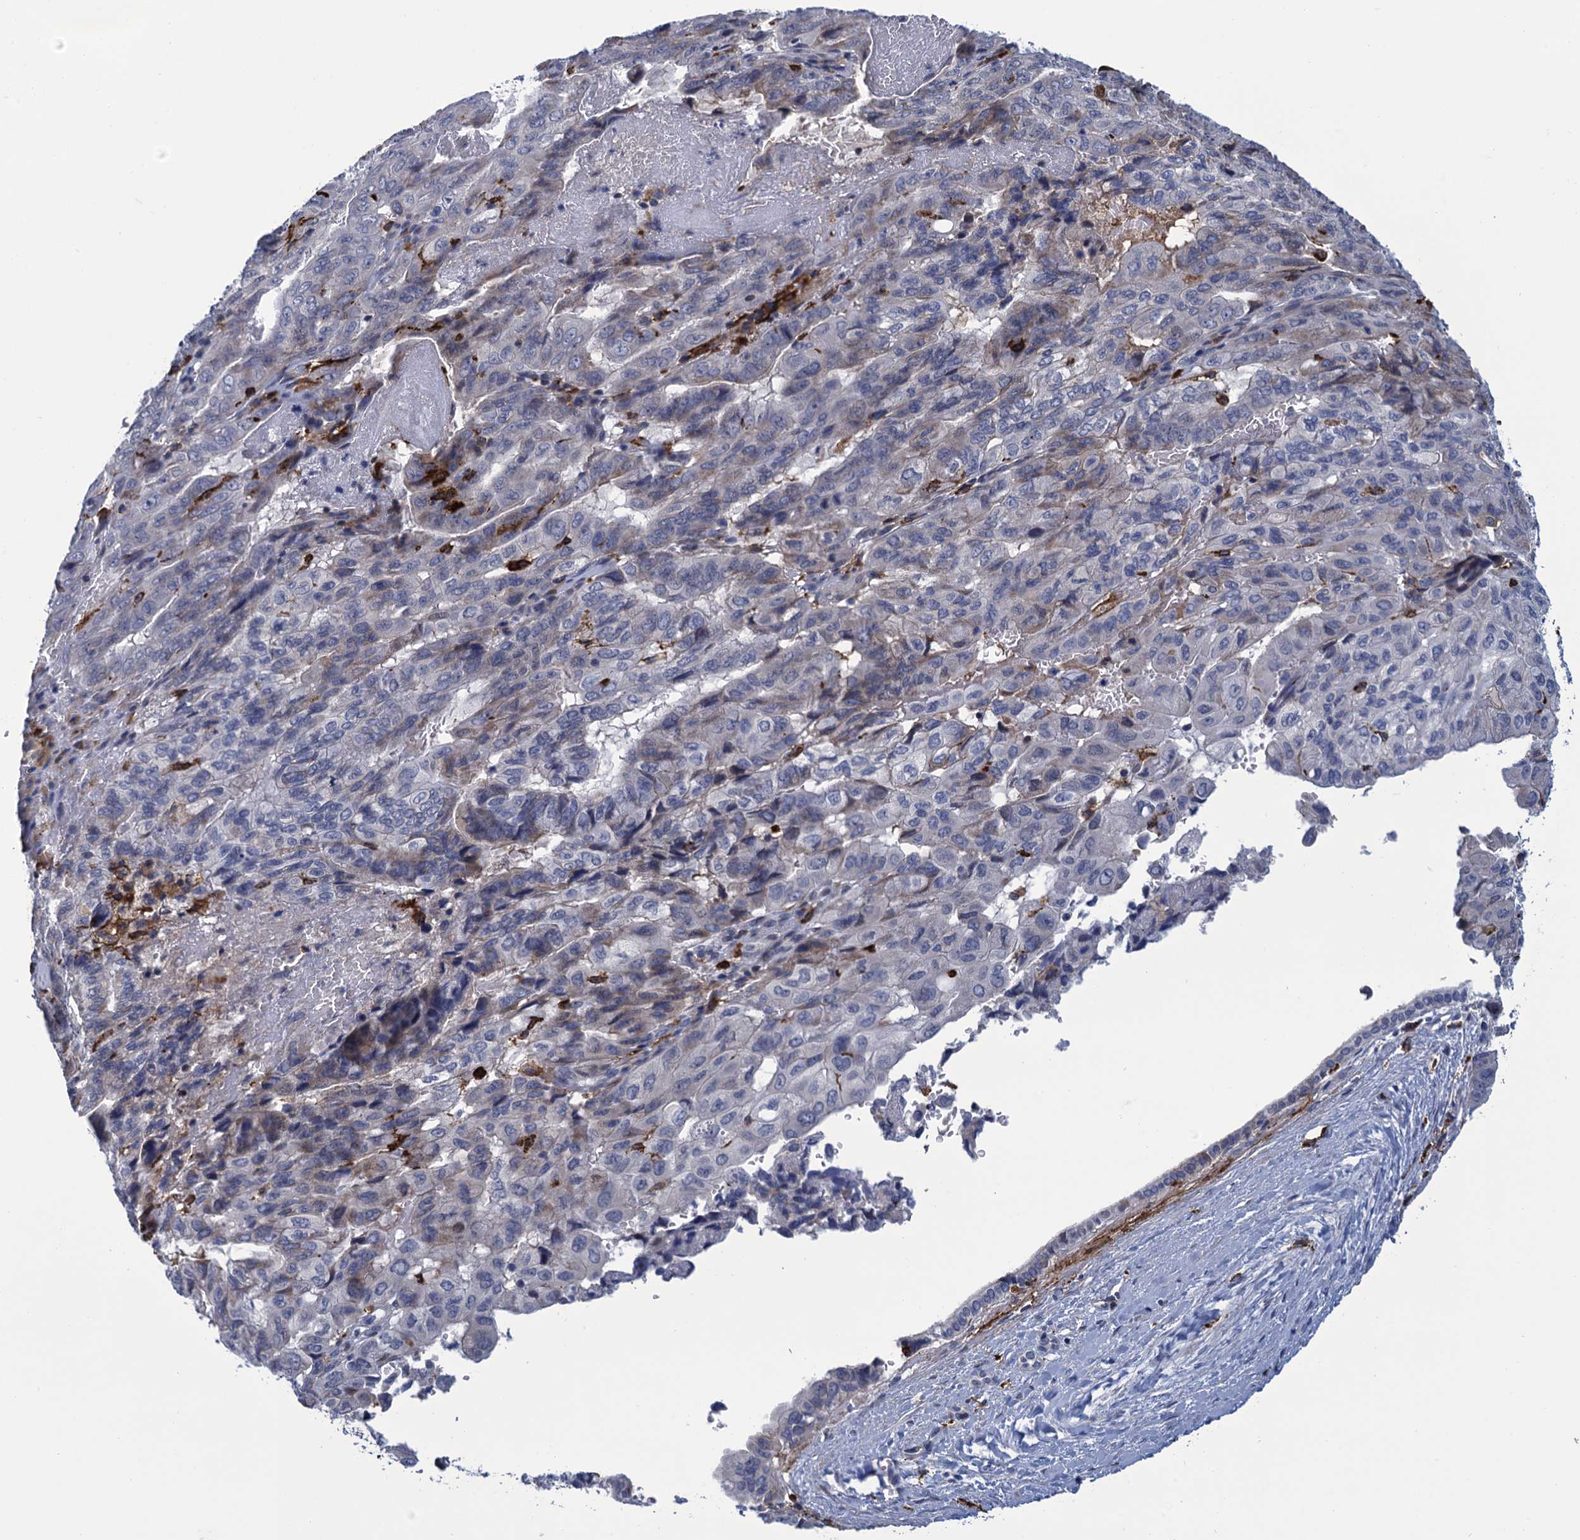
{"staining": {"intensity": "negative", "quantity": "none", "location": "none"}, "tissue": "pancreatic cancer", "cell_type": "Tumor cells", "image_type": "cancer", "snomed": [{"axis": "morphology", "description": "Adenocarcinoma, NOS"}, {"axis": "topography", "description": "Pancreas"}], "caption": "A photomicrograph of pancreatic cancer (adenocarcinoma) stained for a protein reveals no brown staining in tumor cells.", "gene": "DNHD1", "patient": {"sex": "male", "age": 51}}